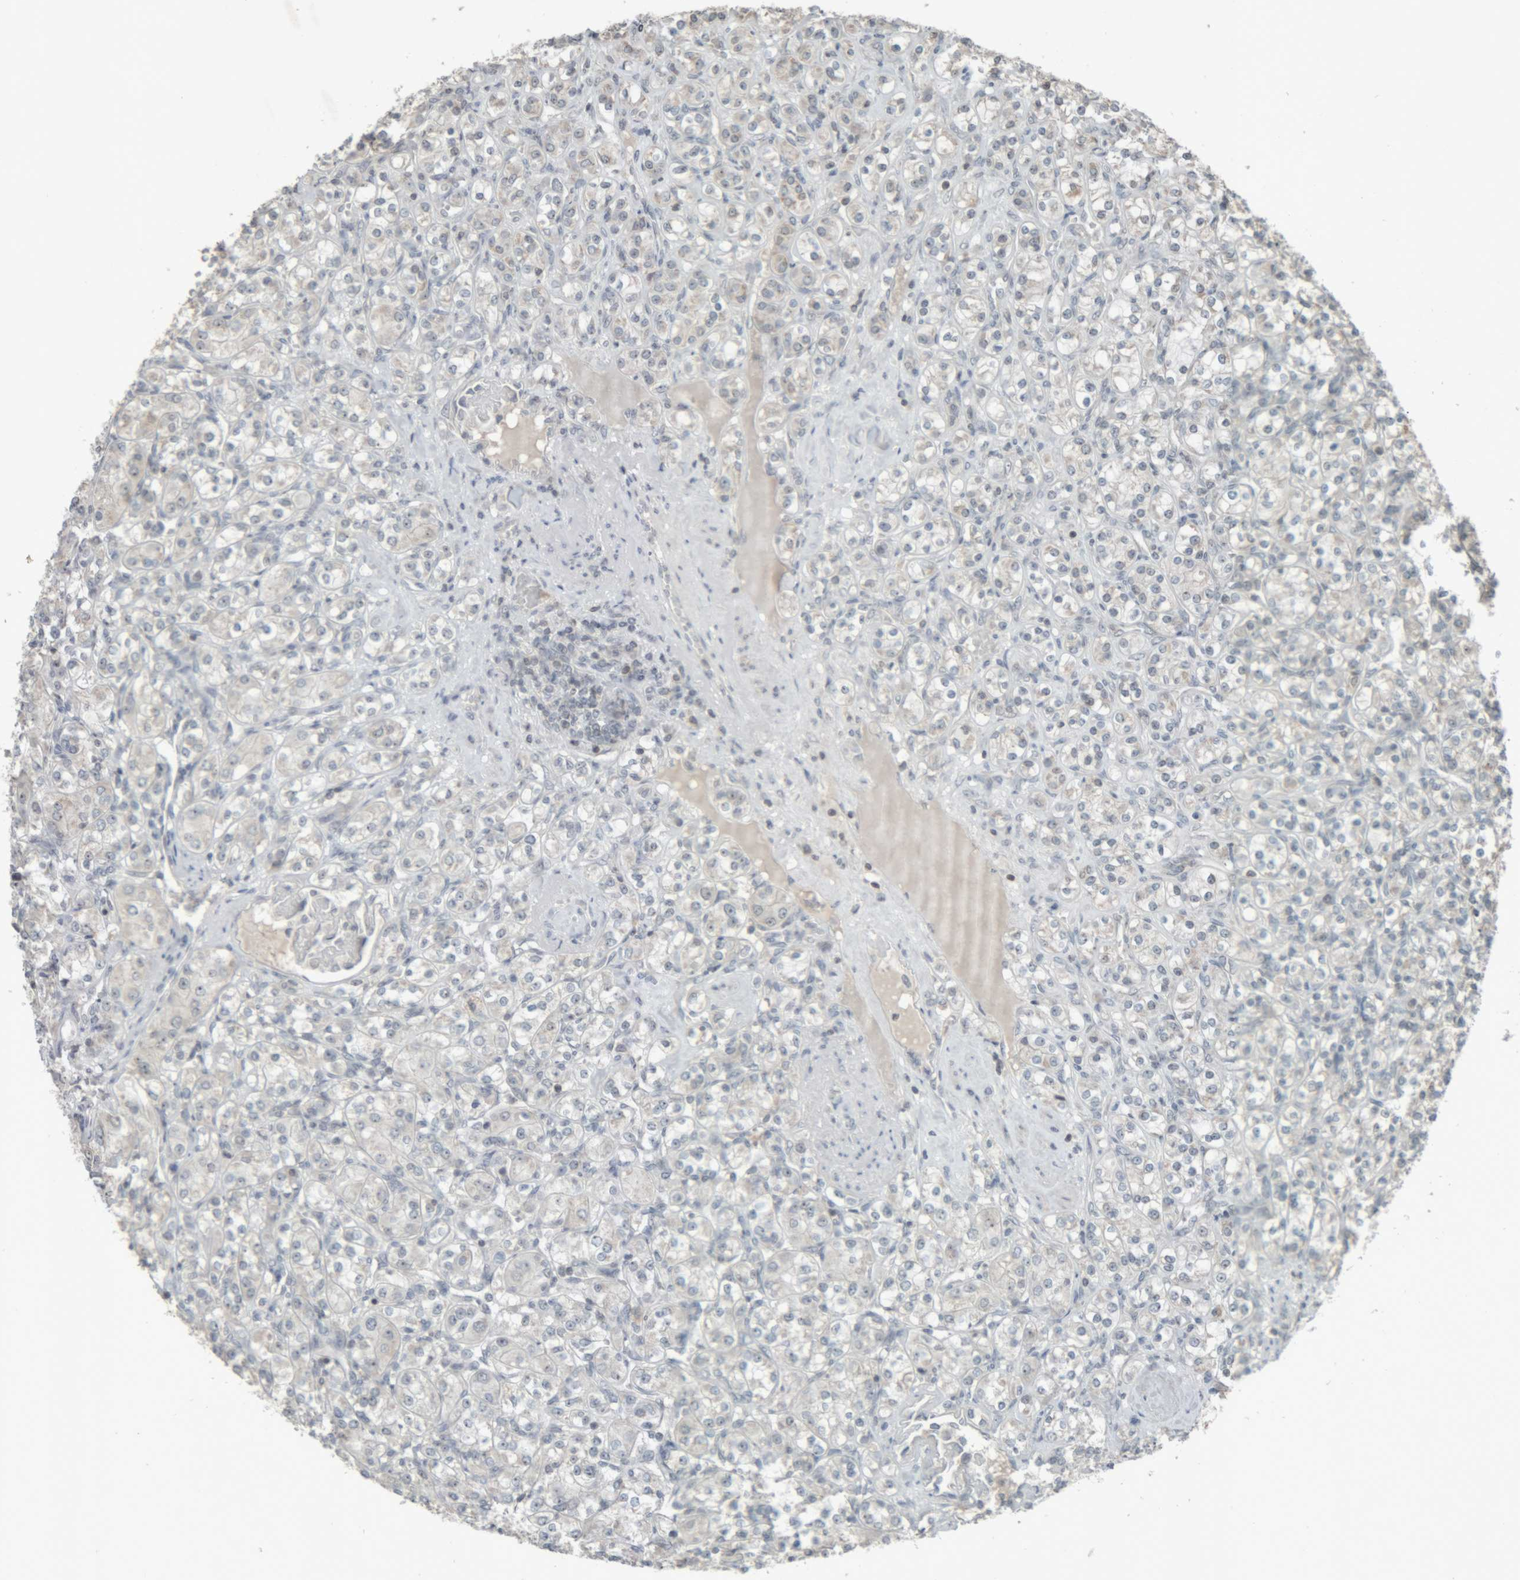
{"staining": {"intensity": "negative", "quantity": "none", "location": "none"}, "tissue": "renal cancer", "cell_type": "Tumor cells", "image_type": "cancer", "snomed": [{"axis": "morphology", "description": "Adenocarcinoma, NOS"}, {"axis": "topography", "description": "Kidney"}], "caption": "Immunohistochemical staining of human renal adenocarcinoma demonstrates no significant expression in tumor cells.", "gene": "RPF1", "patient": {"sex": "male", "age": 77}}